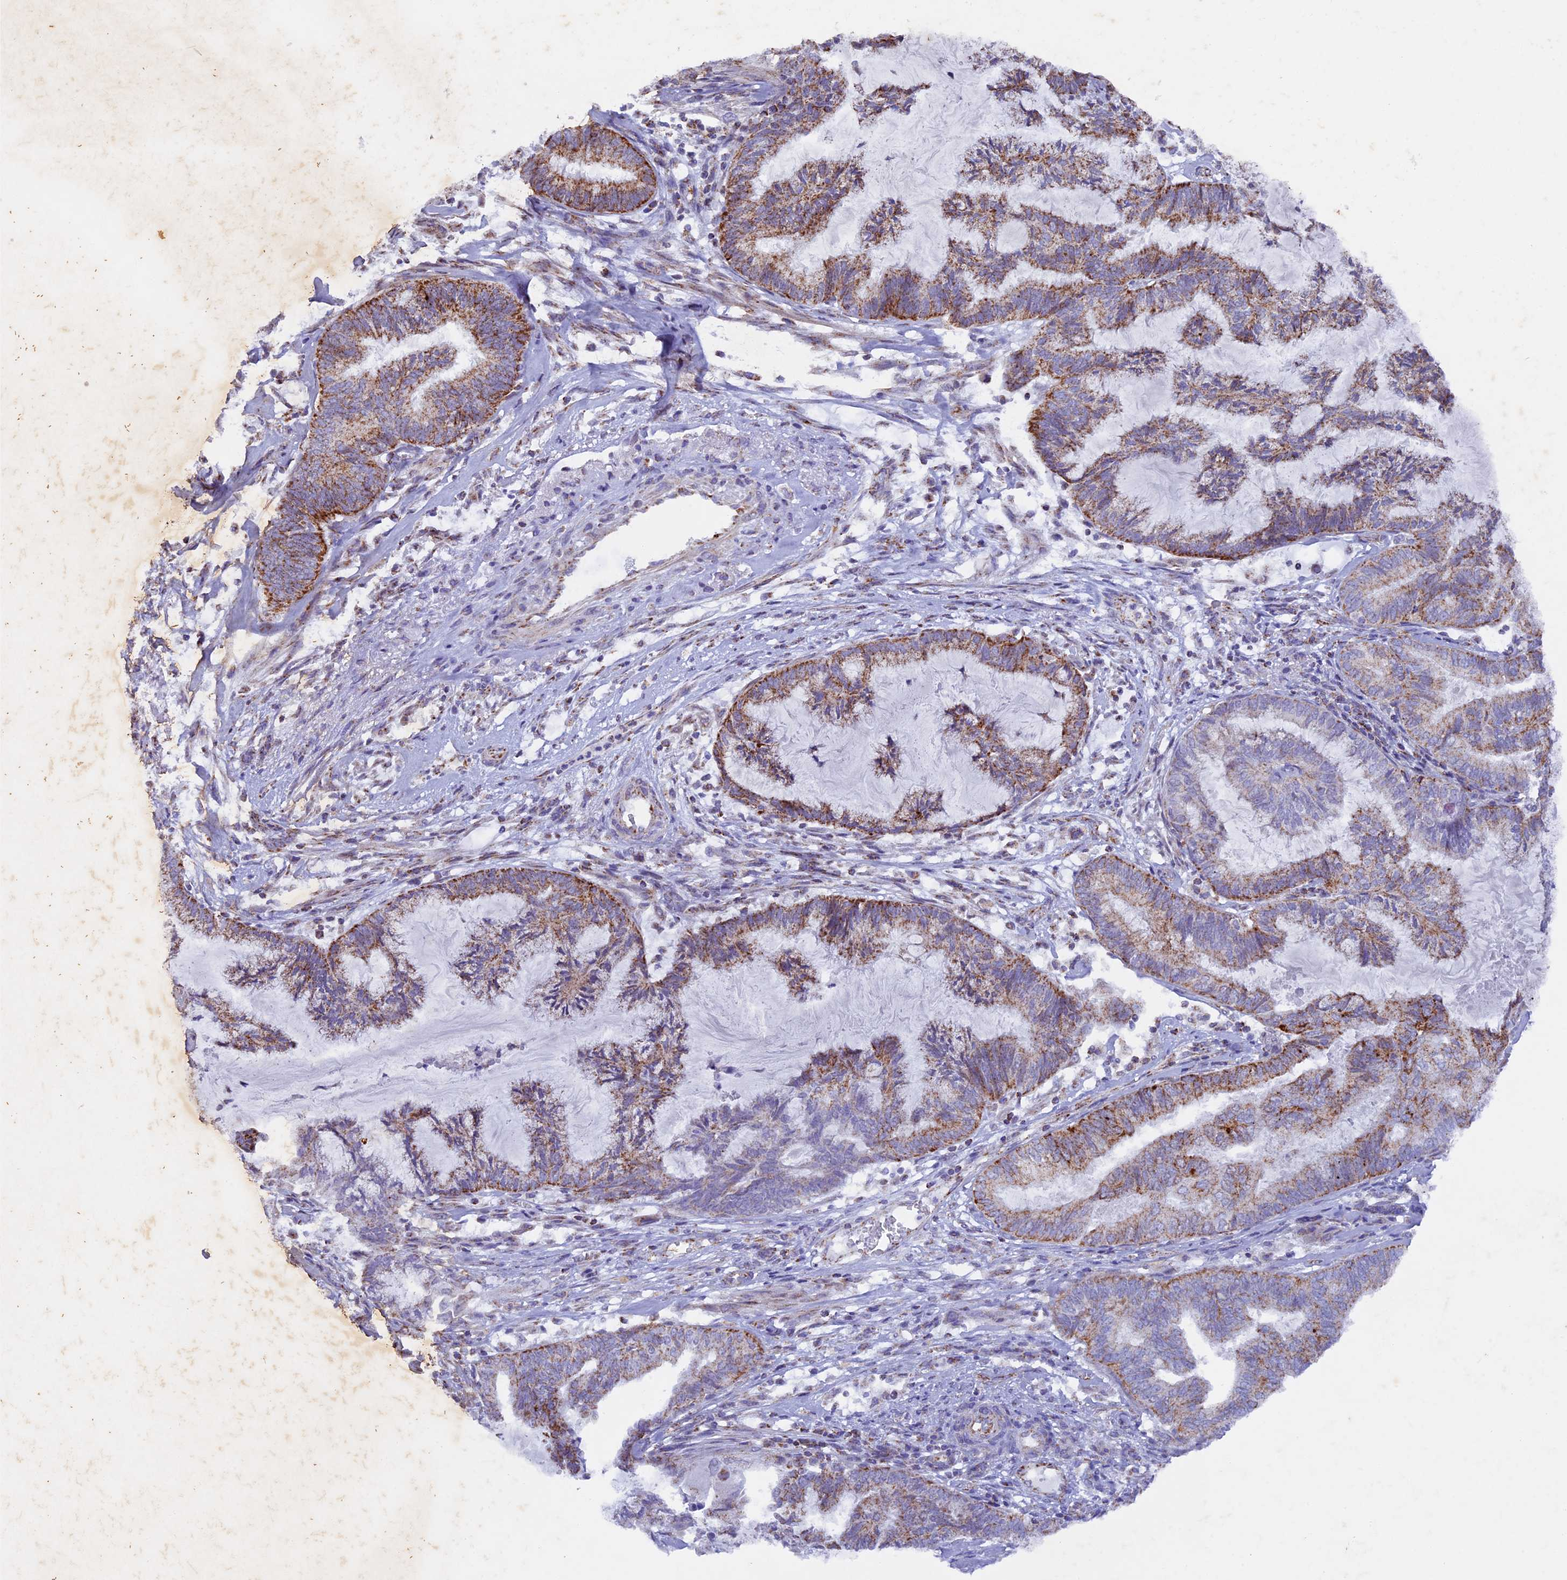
{"staining": {"intensity": "moderate", "quantity": ">75%", "location": "cytoplasmic/membranous"}, "tissue": "endometrial cancer", "cell_type": "Tumor cells", "image_type": "cancer", "snomed": [{"axis": "morphology", "description": "Adenocarcinoma, NOS"}, {"axis": "topography", "description": "Endometrium"}], "caption": "This is an image of immunohistochemistry staining of endometrial adenocarcinoma, which shows moderate expression in the cytoplasmic/membranous of tumor cells.", "gene": "TFAM", "patient": {"sex": "female", "age": 86}}